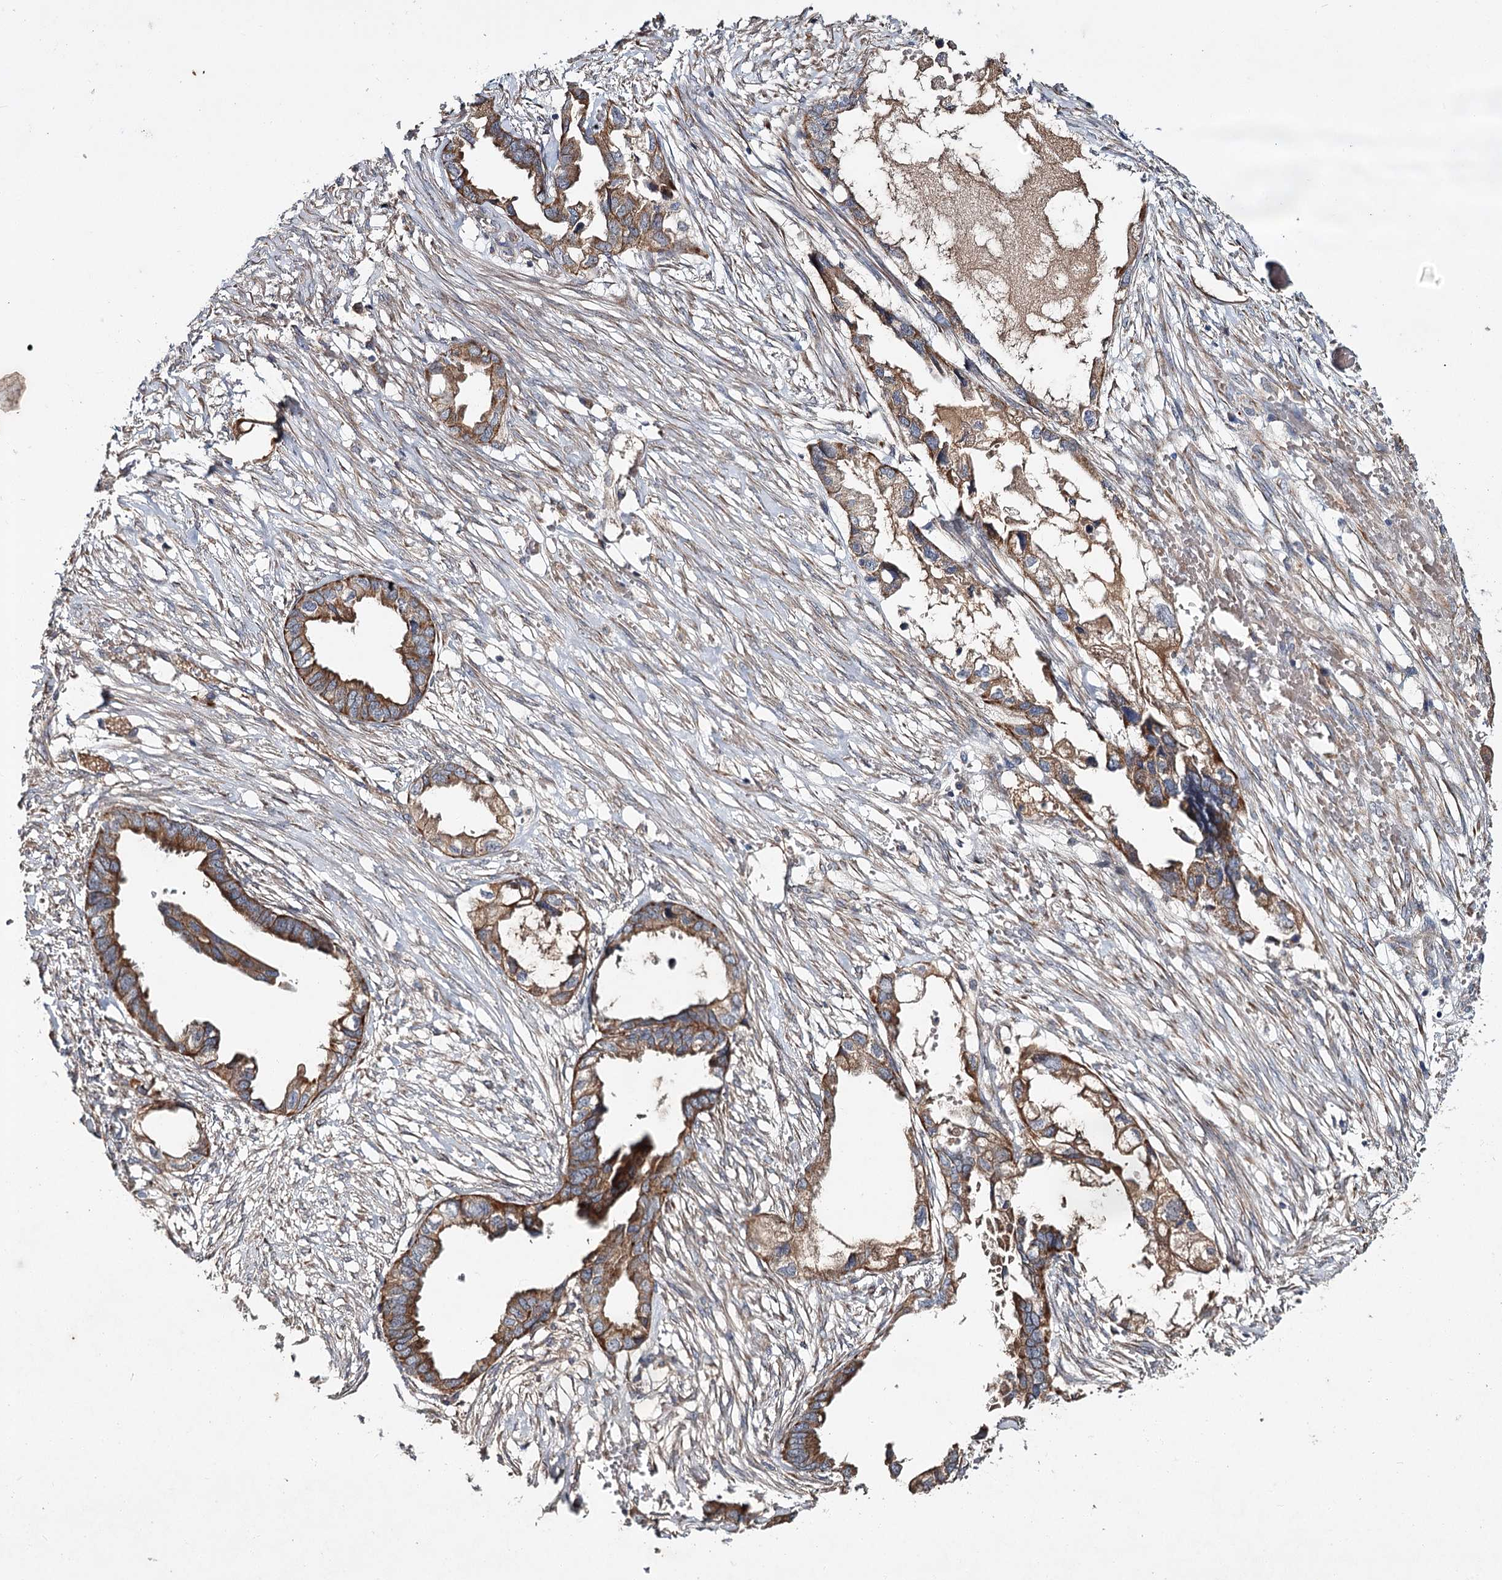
{"staining": {"intensity": "moderate", "quantity": ">75%", "location": "cytoplasmic/membranous"}, "tissue": "endometrial cancer", "cell_type": "Tumor cells", "image_type": "cancer", "snomed": [{"axis": "morphology", "description": "Adenocarcinoma, NOS"}, {"axis": "morphology", "description": "Adenocarcinoma, metastatic, NOS"}, {"axis": "topography", "description": "Adipose tissue"}, {"axis": "topography", "description": "Endometrium"}], "caption": "A brown stain shows moderate cytoplasmic/membranous expression of a protein in human endometrial metastatic adenocarcinoma tumor cells.", "gene": "MFN1", "patient": {"sex": "female", "age": 67}}